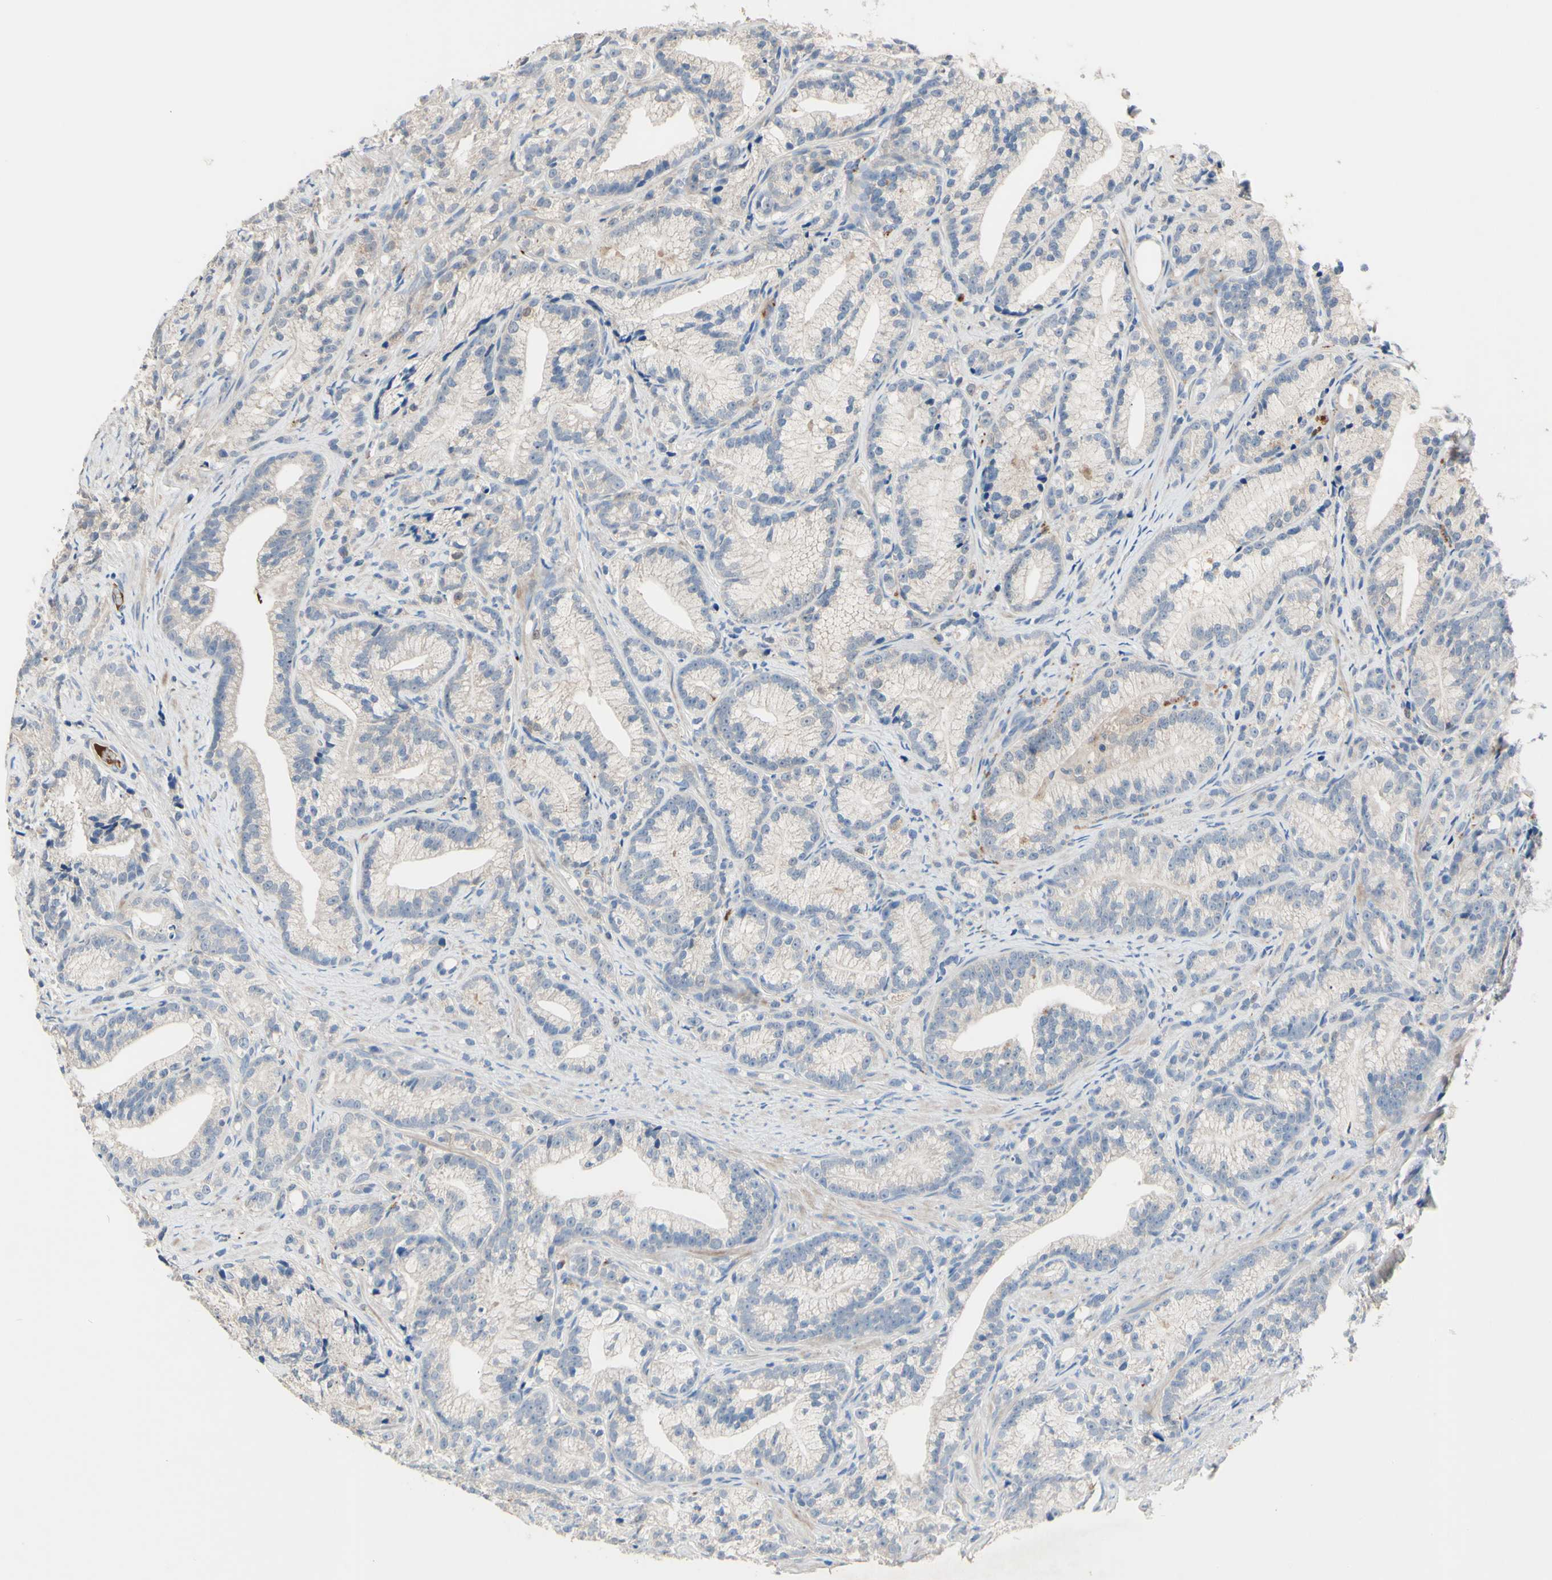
{"staining": {"intensity": "weak", "quantity": ">75%", "location": "cytoplasmic/membranous"}, "tissue": "prostate cancer", "cell_type": "Tumor cells", "image_type": "cancer", "snomed": [{"axis": "morphology", "description": "Adenocarcinoma, Low grade"}, {"axis": "topography", "description": "Prostate"}], "caption": "Human prostate cancer stained with a brown dye reveals weak cytoplasmic/membranous positive staining in about >75% of tumor cells.", "gene": "CDON", "patient": {"sex": "male", "age": 89}}